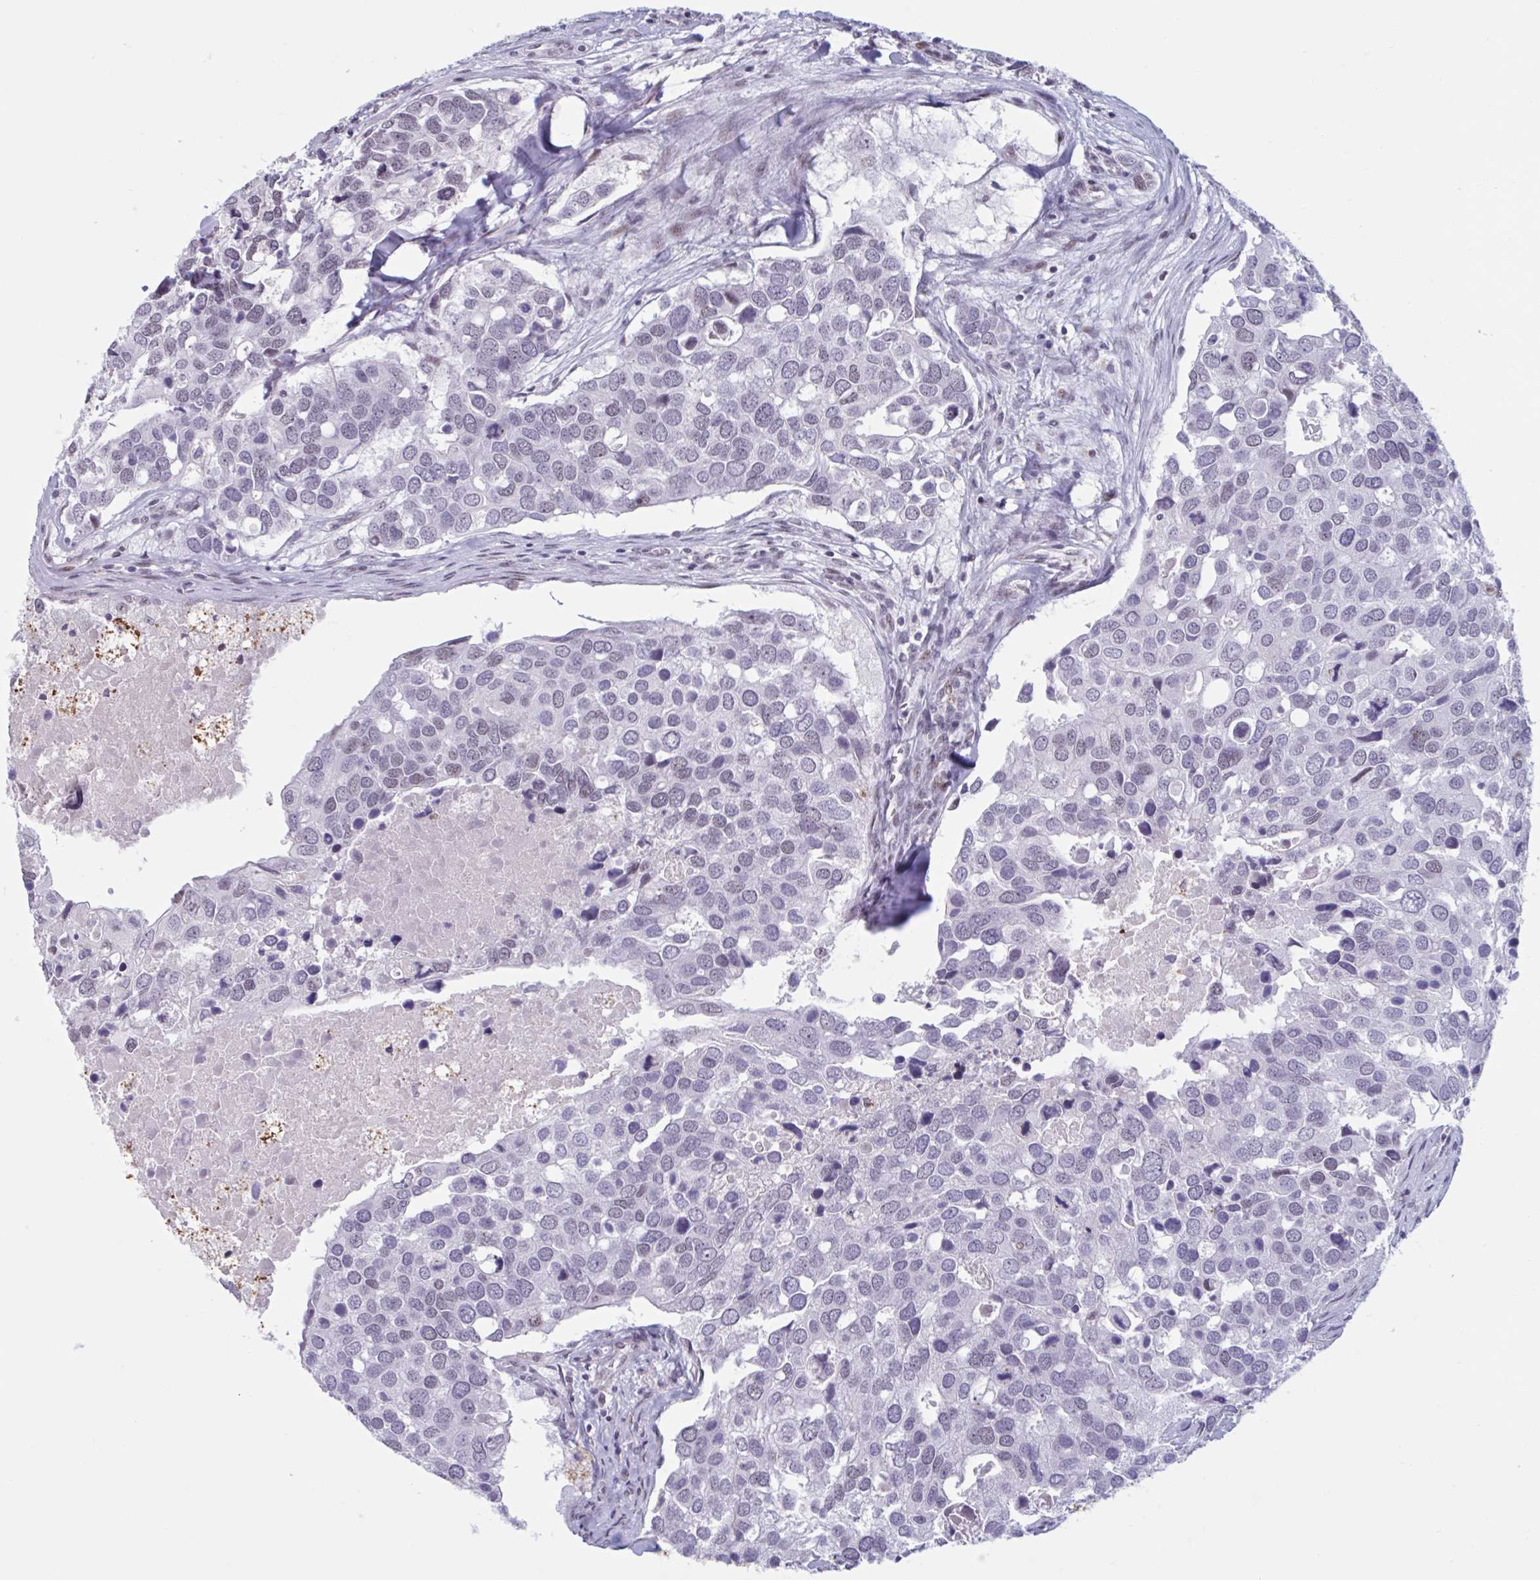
{"staining": {"intensity": "weak", "quantity": "<25%", "location": "nuclear"}, "tissue": "breast cancer", "cell_type": "Tumor cells", "image_type": "cancer", "snomed": [{"axis": "morphology", "description": "Duct carcinoma"}, {"axis": "topography", "description": "Breast"}], "caption": "Tumor cells are negative for protein expression in human breast cancer.", "gene": "HSD17B6", "patient": {"sex": "female", "age": 83}}